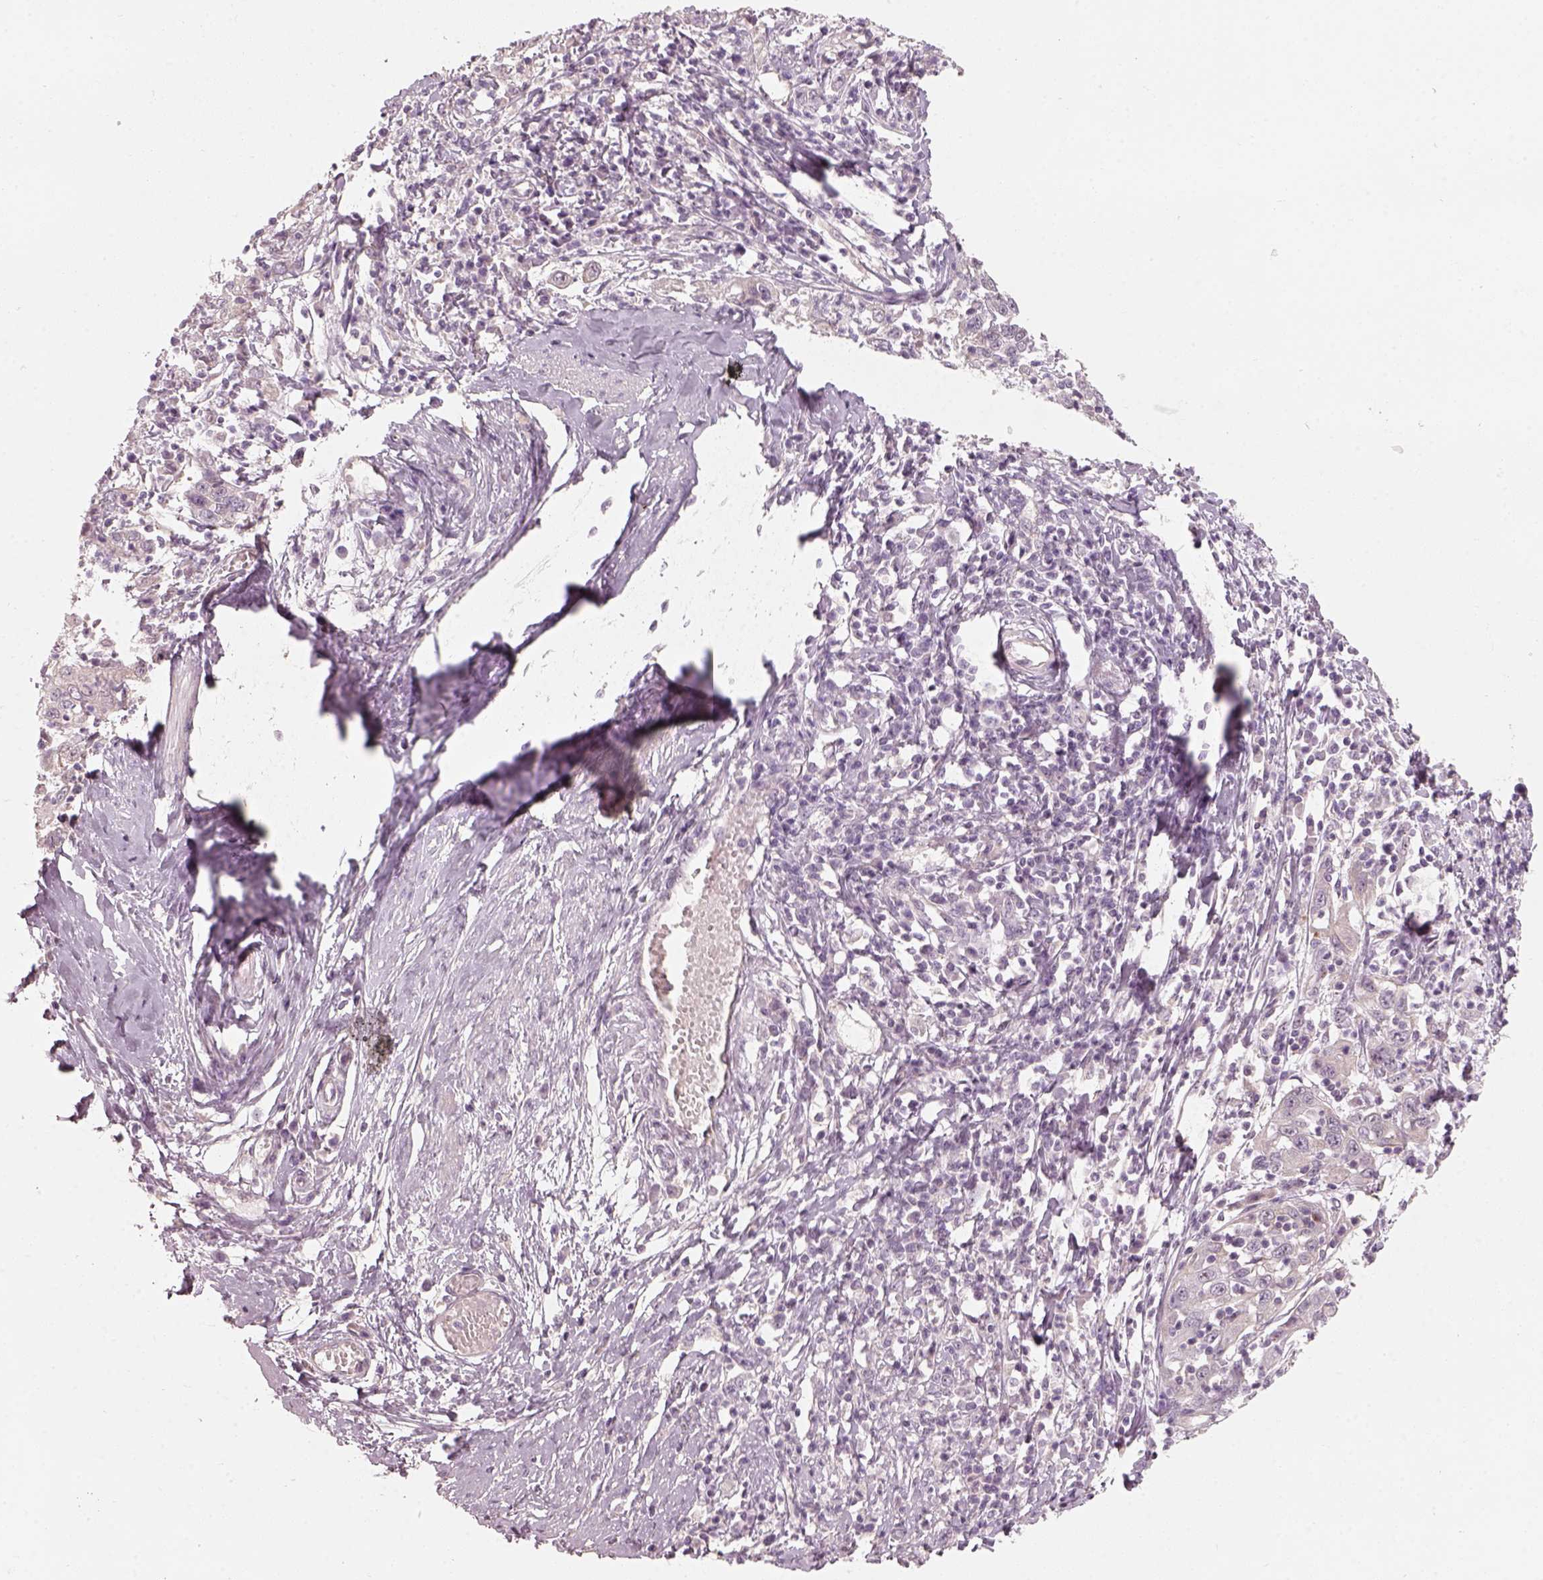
{"staining": {"intensity": "negative", "quantity": "none", "location": "none"}, "tissue": "cervical cancer", "cell_type": "Tumor cells", "image_type": "cancer", "snomed": [{"axis": "morphology", "description": "Squamous cell carcinoma, NOS"}, {"axis": "topography", "description": "Cervix"}], "caption": "Immunohistochemistry (IHC) photomicrograph of human squamous cell carcinoma (cervical) stained for a protein (brown), which shows no positivity in tumor cells.", "gene": "CDS1", "patient": {"sex": "female", "age": 46}}